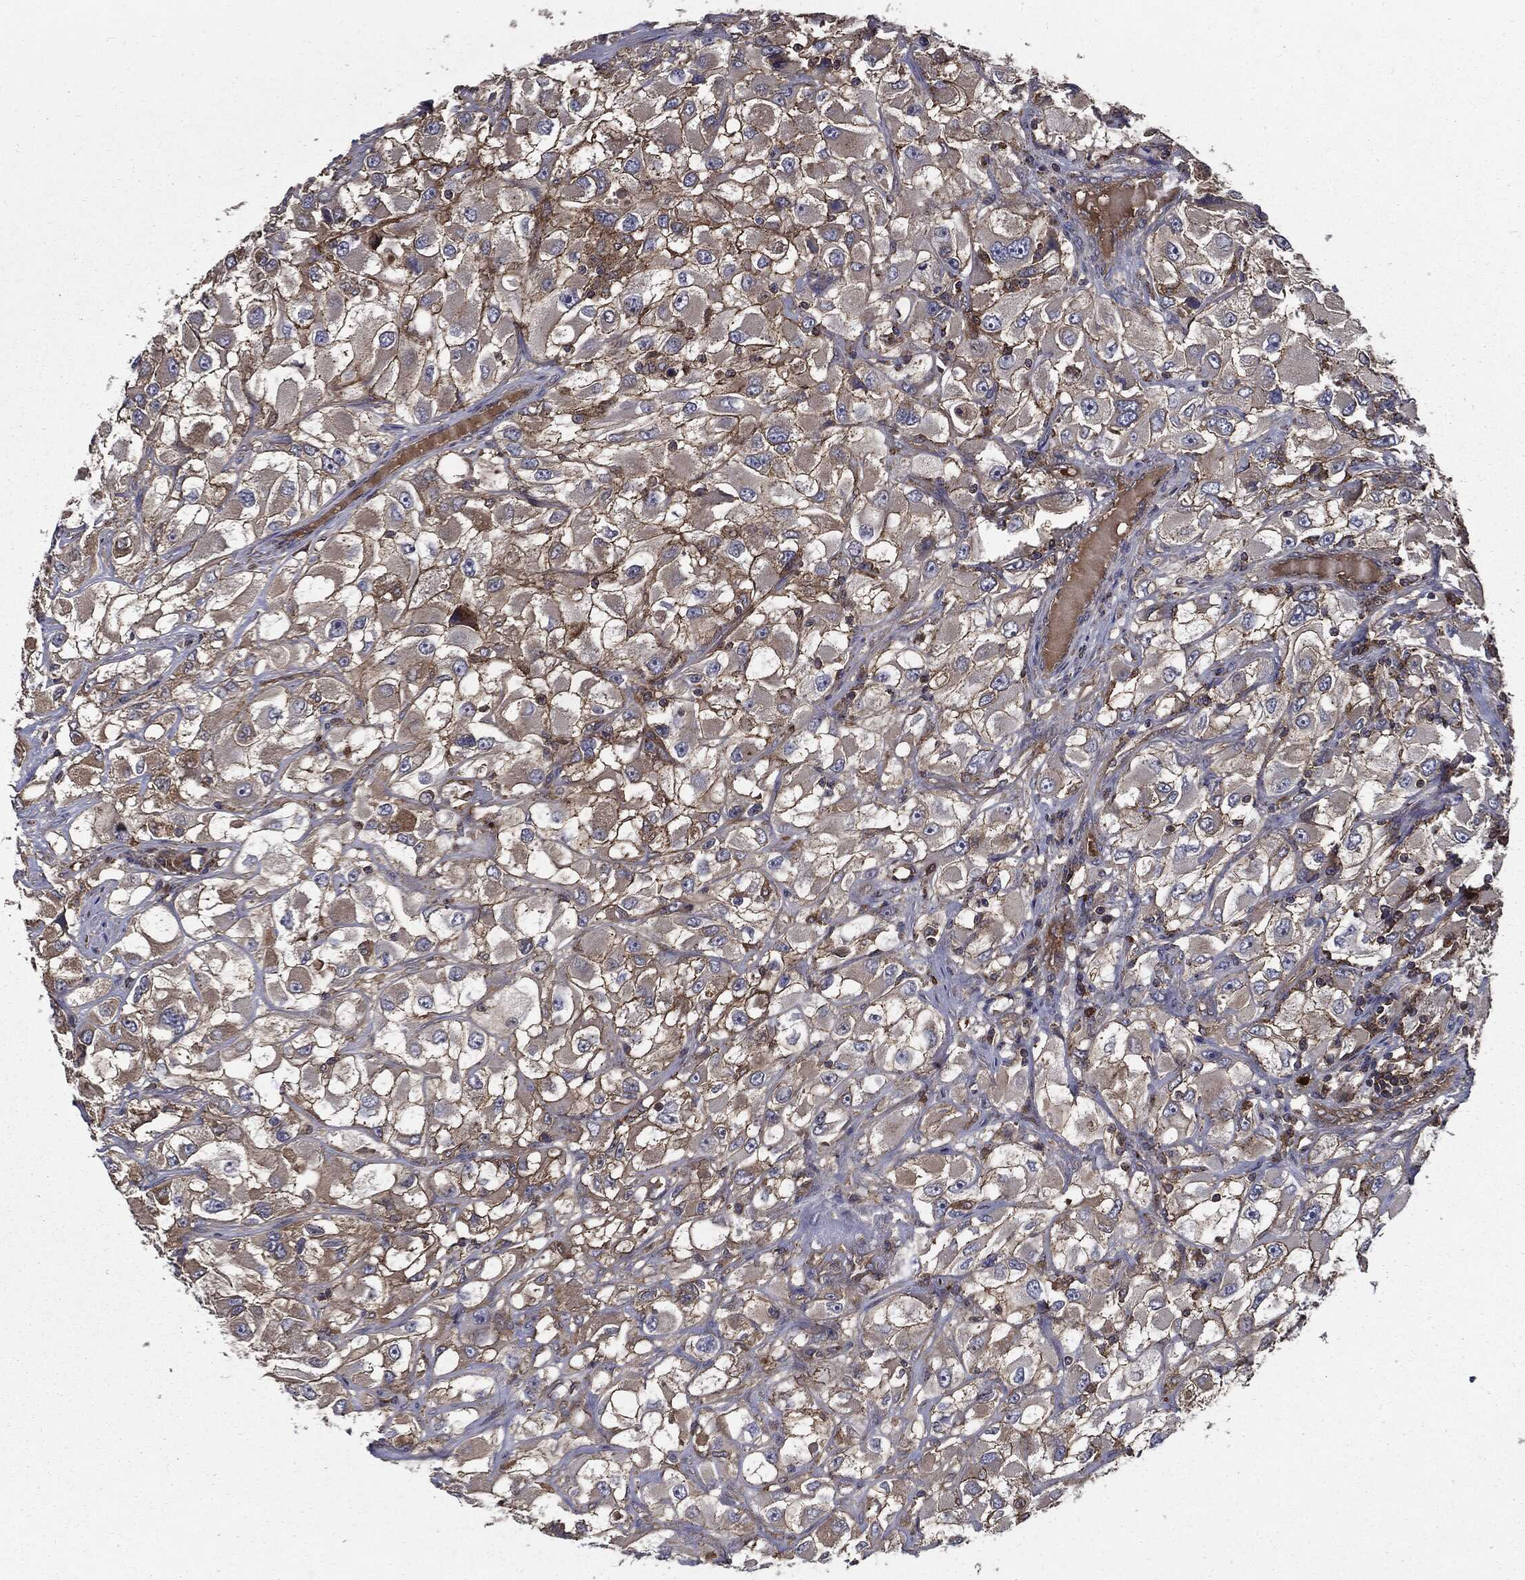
{"staining": {"intensity": "weak", "quantity": "25%-75%", "location": "cytoplasmic/membranous"}, "tissue": "renal cancer", "cell_type": "Tumor cells", "image_type": "cancer", "snomed": [{"axis": "morphology", "description": "Adenocarcinoma, NOS"}, {"axis": "topography", "description": "Kidney"}], "caption": "A photomicrograph of human renal cancer (adenocarcinoma) stained for a protein displays weak cytoplasmic/membranous brown staining in tumor cells. Using DAB (3,3'-diaminobenzidine) (brown) and hematoxylin (blue) stains, captured at high magnification using brightfield microscopy.", "gene": "PDCD6IP", "patient": {"sex": "female", "age": 52}}